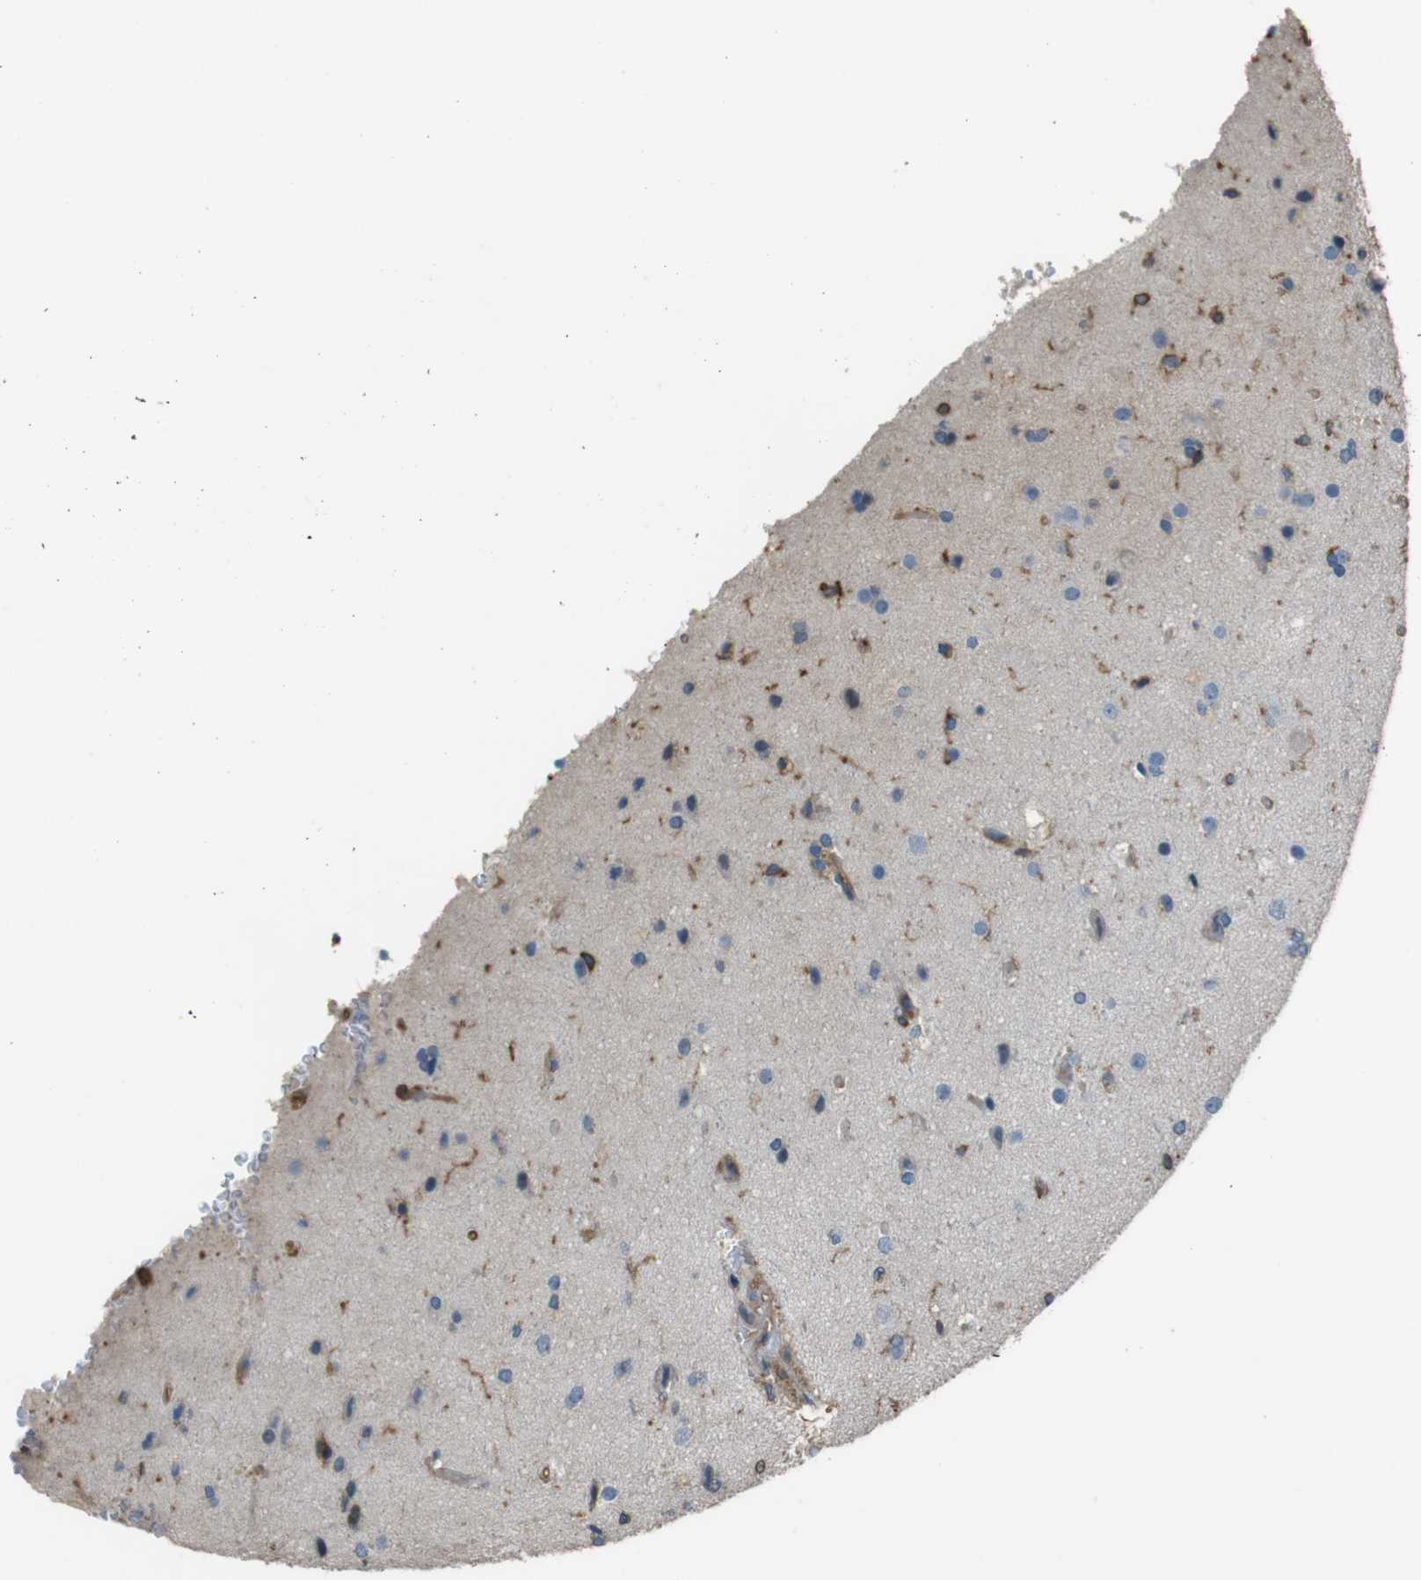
{"staining": {"intensity": "moderate", "quantity": "25%-75%", "location": "cytoplasmic/membranous"}, "tissue": "glioma", "cell_type": "Tumor cells", "image_type": "cancer", "snomed": [{"axis": "morphology", "description": "Glioma, malignant, High grade"}, {"axis": "topography", "description": "Brain"}], "caption": "DAB (3,3'-diaminobenzidine) immunohistochemical staining of human malignant high-grade glioma displays moderate cytoplasmic/membranous protein staining in approximately 25%-75% of tumor cells. The staining was performed using DAB (3,3'-diaminobenzidine) to visualize the protein expression in brown, while the nuclei were stained in blue with hematoxylin (Magnification: 20x).", "gene": "FCAR", "patient": {"sex": "male", "age": 71}}